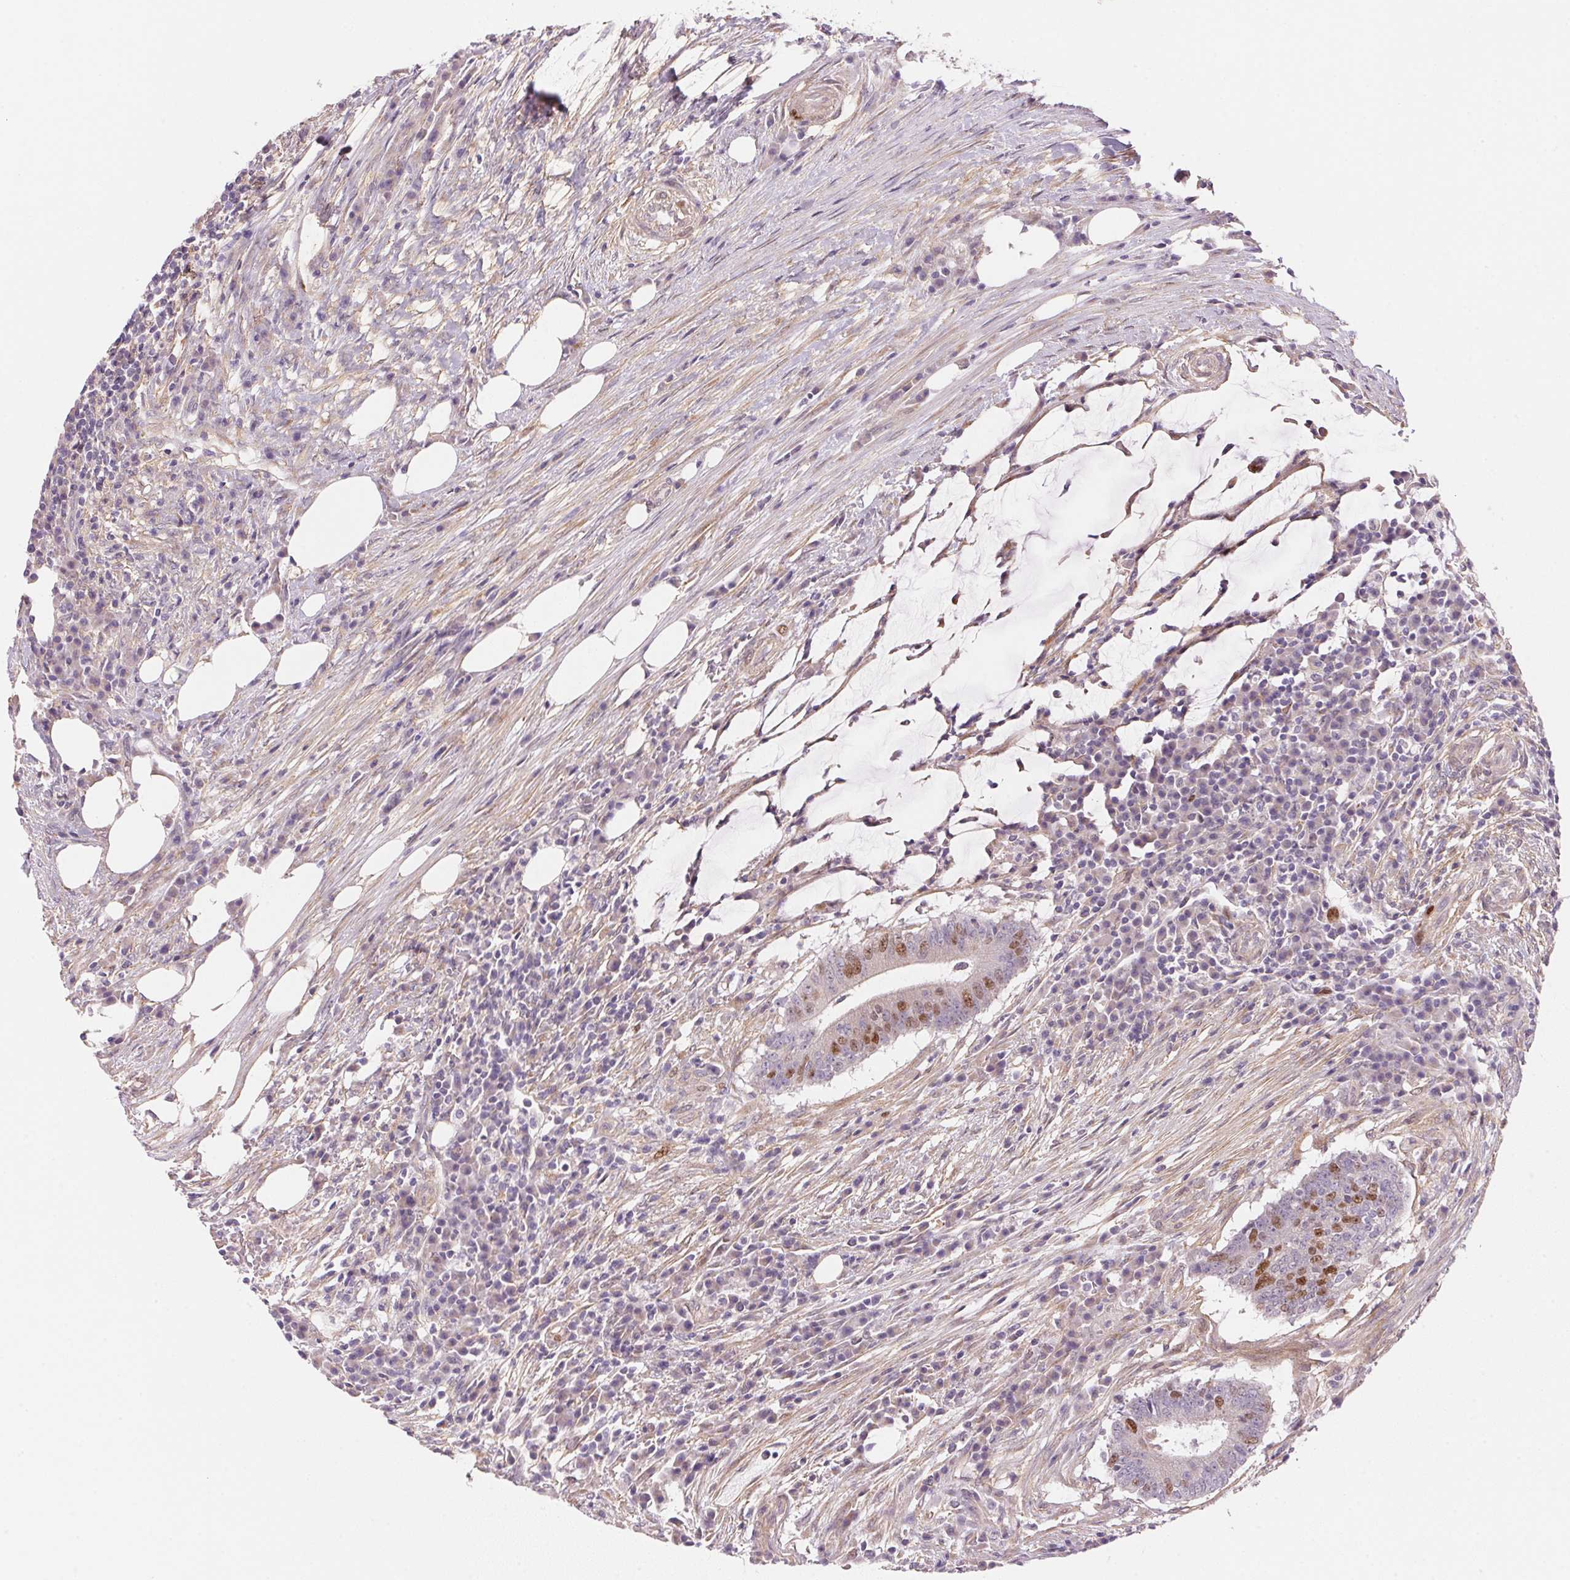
{"staining": {"intensity": "moderate", "quantity": "<25%", "location": "nuclear"}, "tissue": "colorectal cancer", "cell_type": "Tumor cells", "image_type": "cancer", "snomed": [{"axis": "morphology", "description": "Adenocarcinoma, NOS"}, {"axis": "topography", "description": "Colon"}], "caption": "Adenocarcinoma (colorectal) was stained to show a protein in brown. There is low levels of moderate nuclear positivity in about <25% of tumor cells. (DAB = brown stain, brightfield microscopy at high magnification).", "gene": "SMTN", "patient": {"sex": "female", "age": 43}}